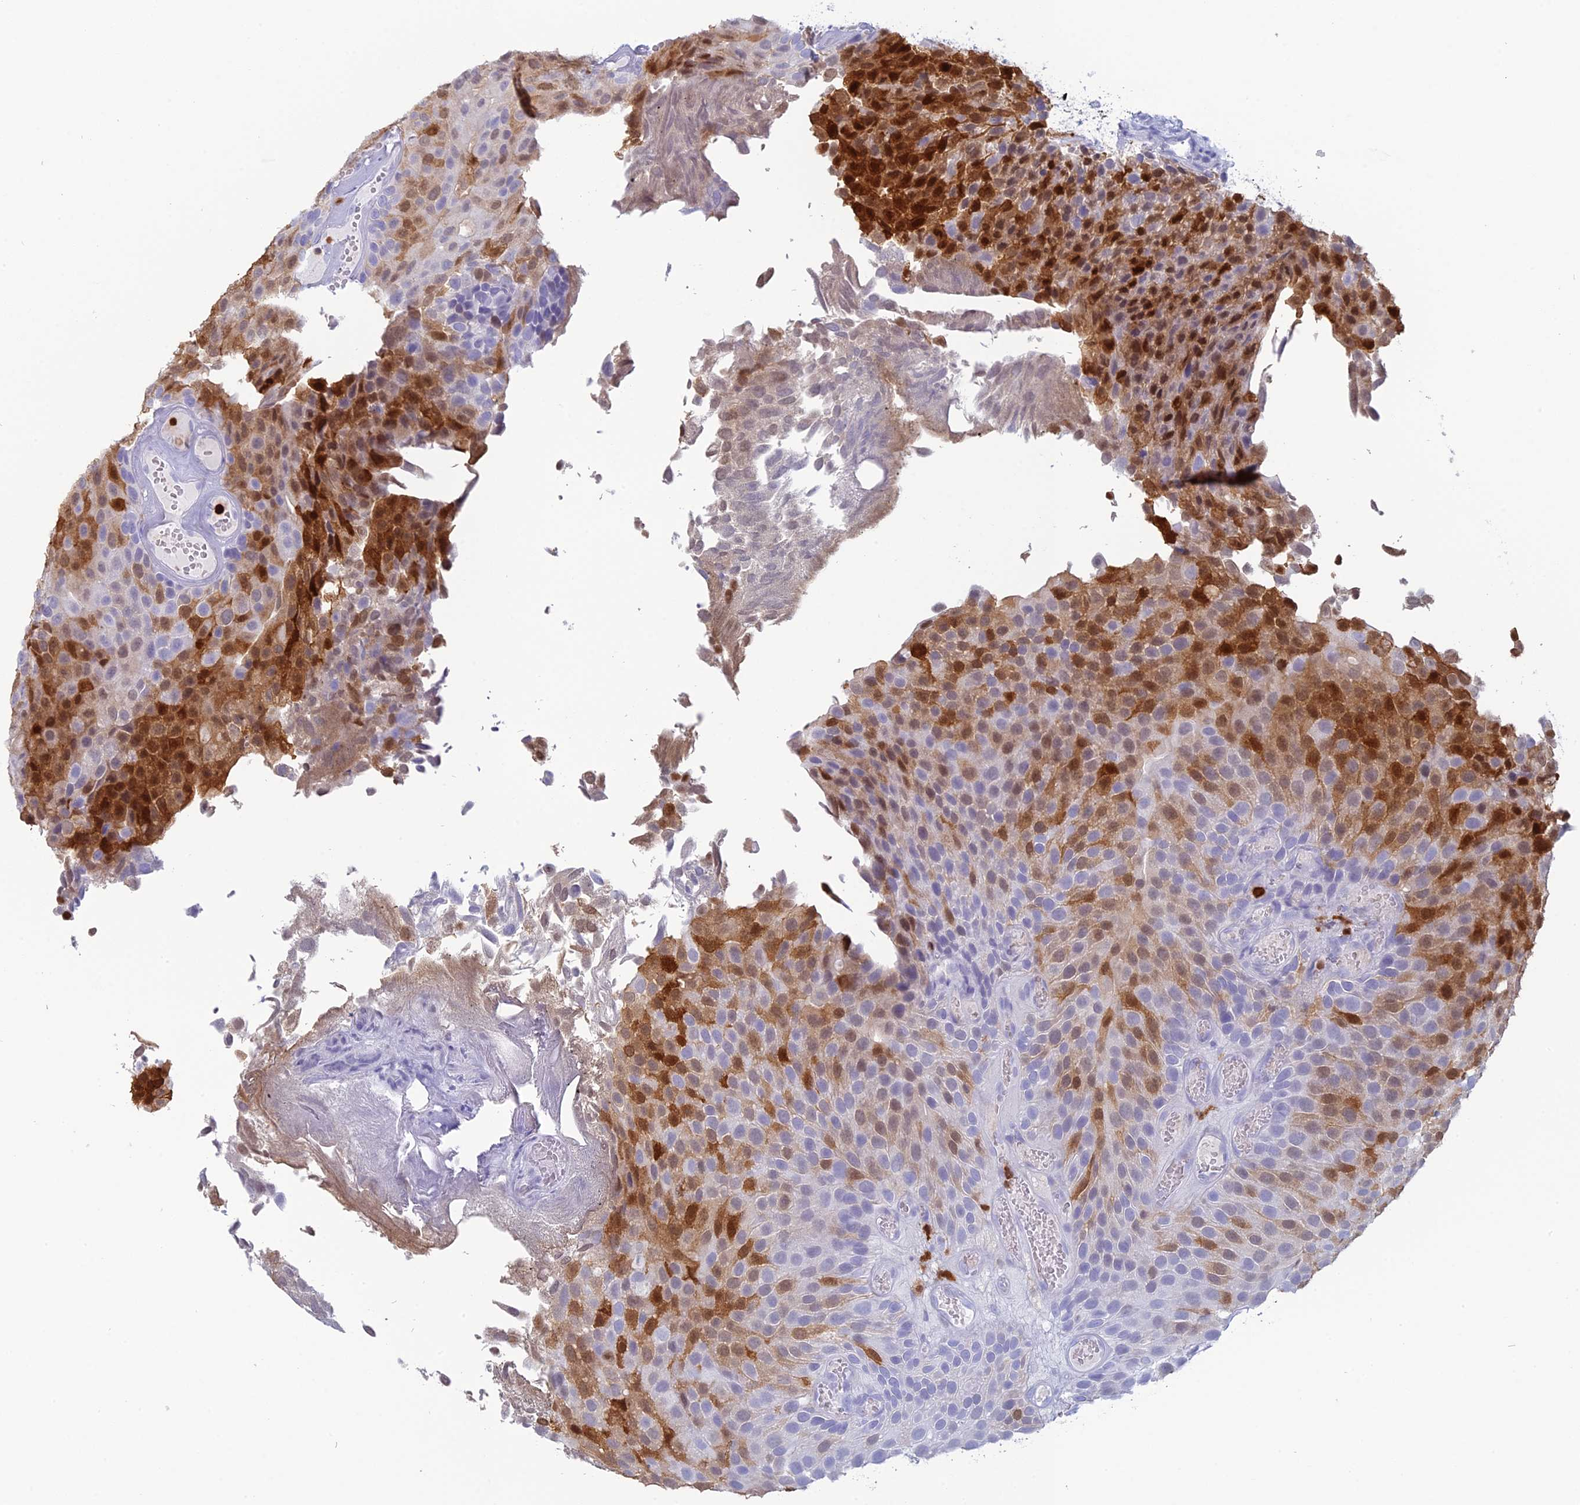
{"staining": {"intensity": "moderate", "quantity": "25%-75%", "location": "cytoplasmic/membranous,nuclear"}, "tissue": "urothelial cancer", "cell_type": "Tumor cells", "image_type": "cancer", "snomed": [{"axis": "morphology", "description": "Urothelial carcinoma, Low grade"}, {"axis": "topography", "description": "Urinary bladder"}], "caption": "This histopathology image reveals immunohistochemistry (IHC) staining of human urothelial carcinoma (low-grade), with medium moderate cytoplasmic/membranous and nuclear expression in about 25%-75% of tumor cells.", "gene": "PGBD4", "patient": {"sex": "male", "age": 89}}